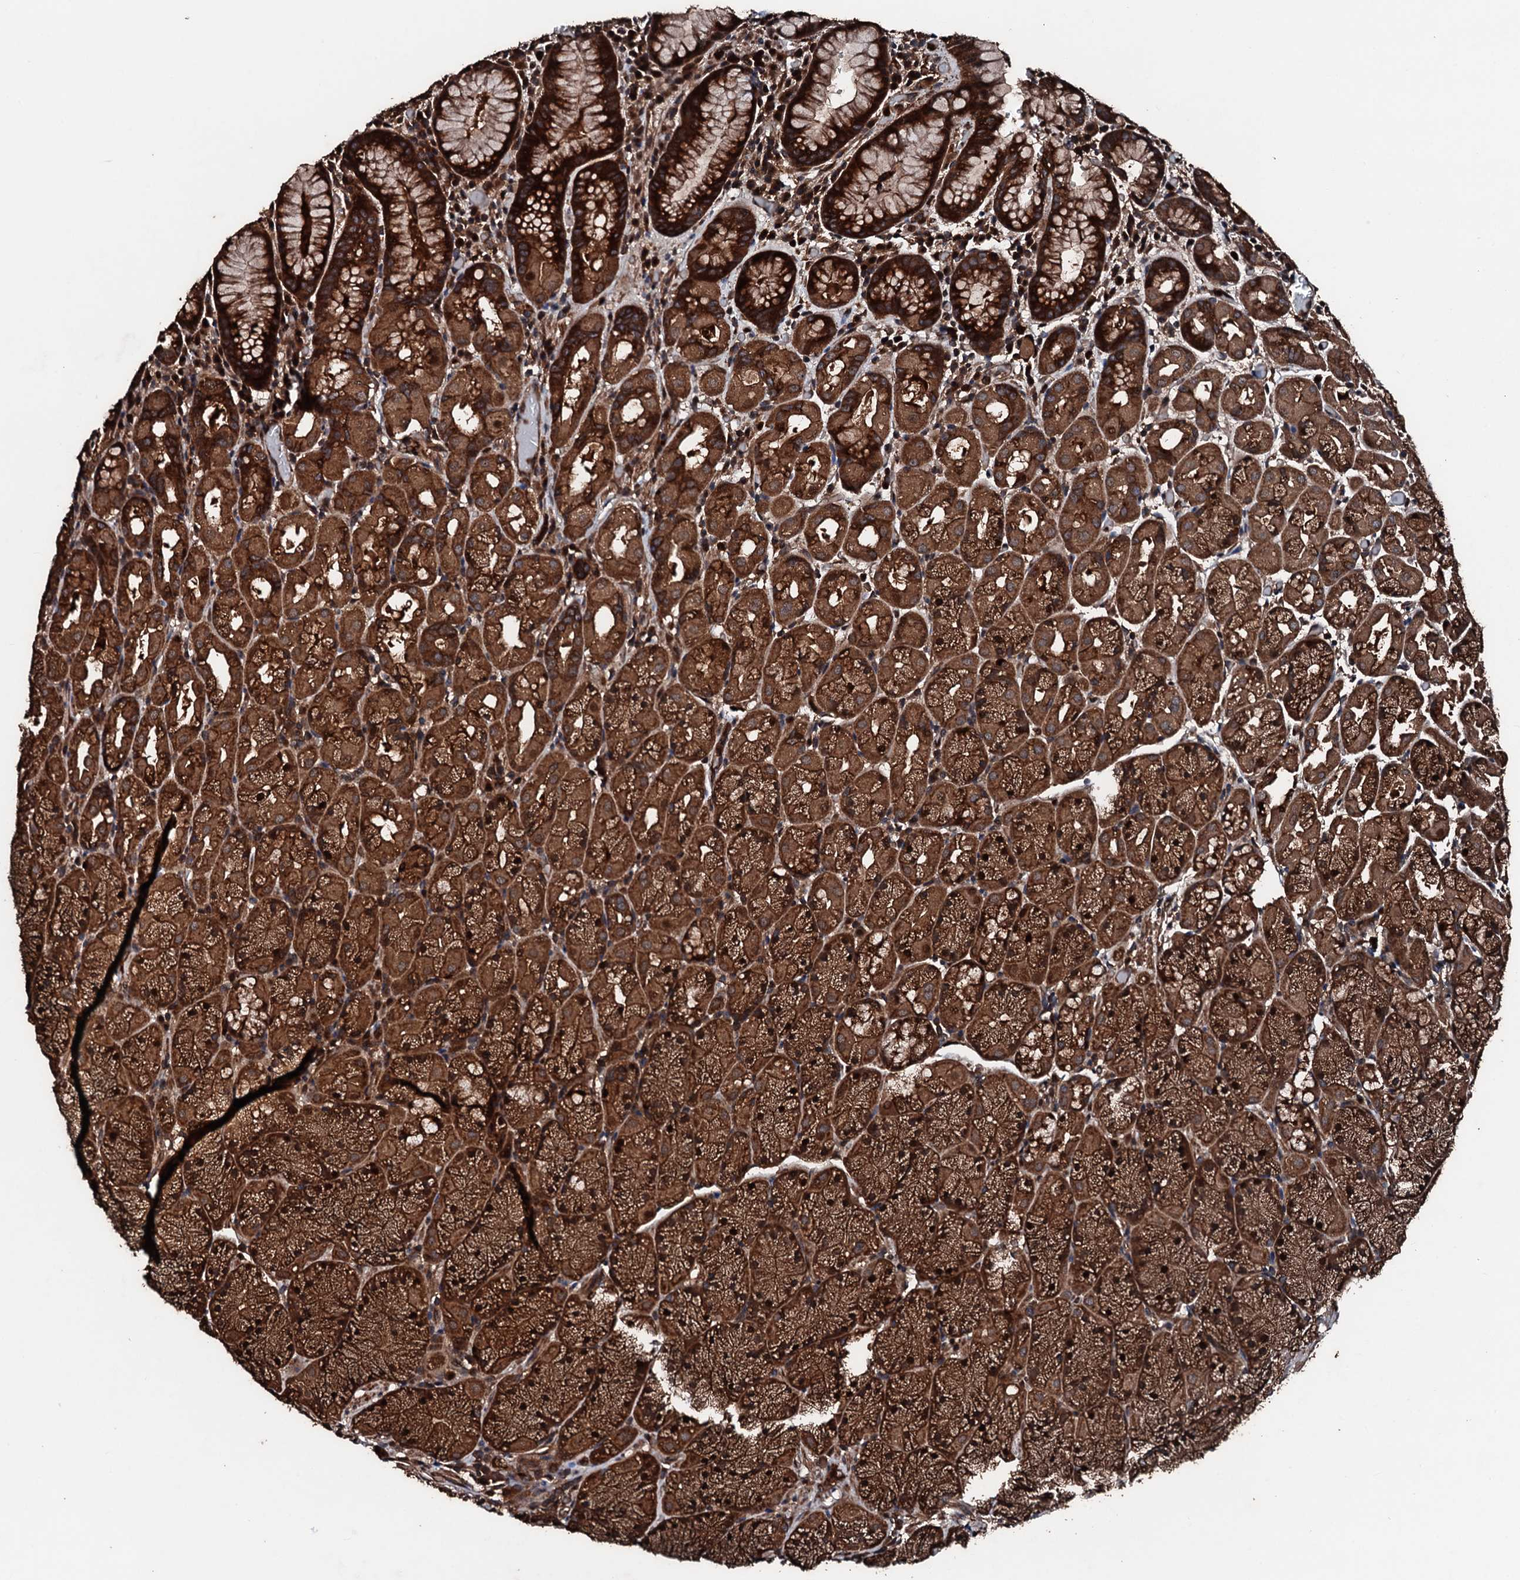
{"staining": {"intensity": "strong", "quantity": ">75%", "location": "cytoplasmic/membranous"}, "tissue": "stomach", "cell_type": "Glandular cells", "image_type": "normal", "snomed": [{"axis": "morphology", "description": "Normal tissue, NOS"}, {"axis": "topography", "description": "Stomach, upper"}, {"axis": "topography", "description": "Stomach, lower"}], "caption": "A histopathology image showing strong cytoplasmic/membranous positivity in approximately >75% of glandular cells in unremarkable stomach, as visualized by brown immunohistochemical staining.", "gene": "KIF18A", "patient": {"sex": "male", "age": 80}}